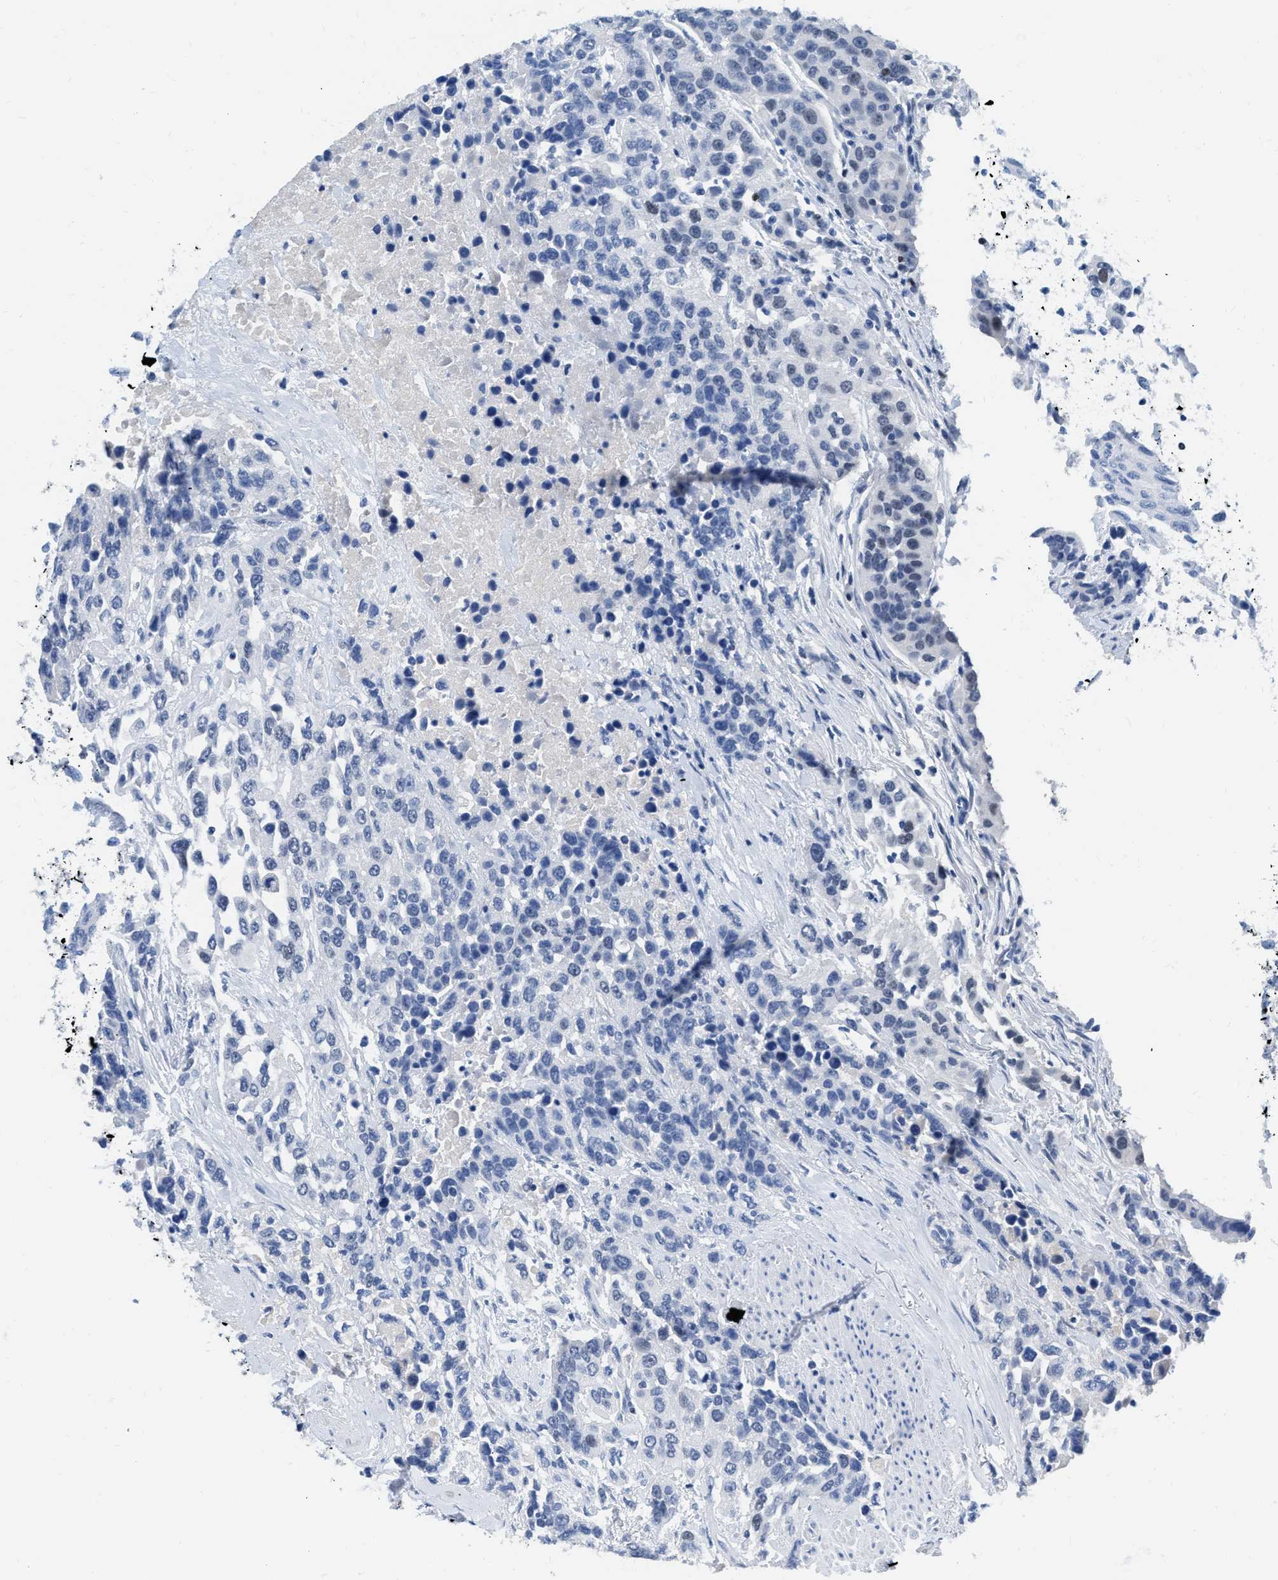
{"staining": {"intensity": "negative", "quantity": "none", "location": "none"}, "tissue": "urothelial cancer", "cell_type": "Tumor cells", "image_type": "cancer", "snomed": [{"axis": "morphology", "description": "Urothelial carcinoma, High grade"}, {"axis": "topography", "description": "Urinary bladder"}], "caption": "The immunohistochemistry histopathology image has no significant staining in tumor cells of urothelial cancer tissue.", "gene": "TCF7", "patient": {"sex": "female", "age": 80}}